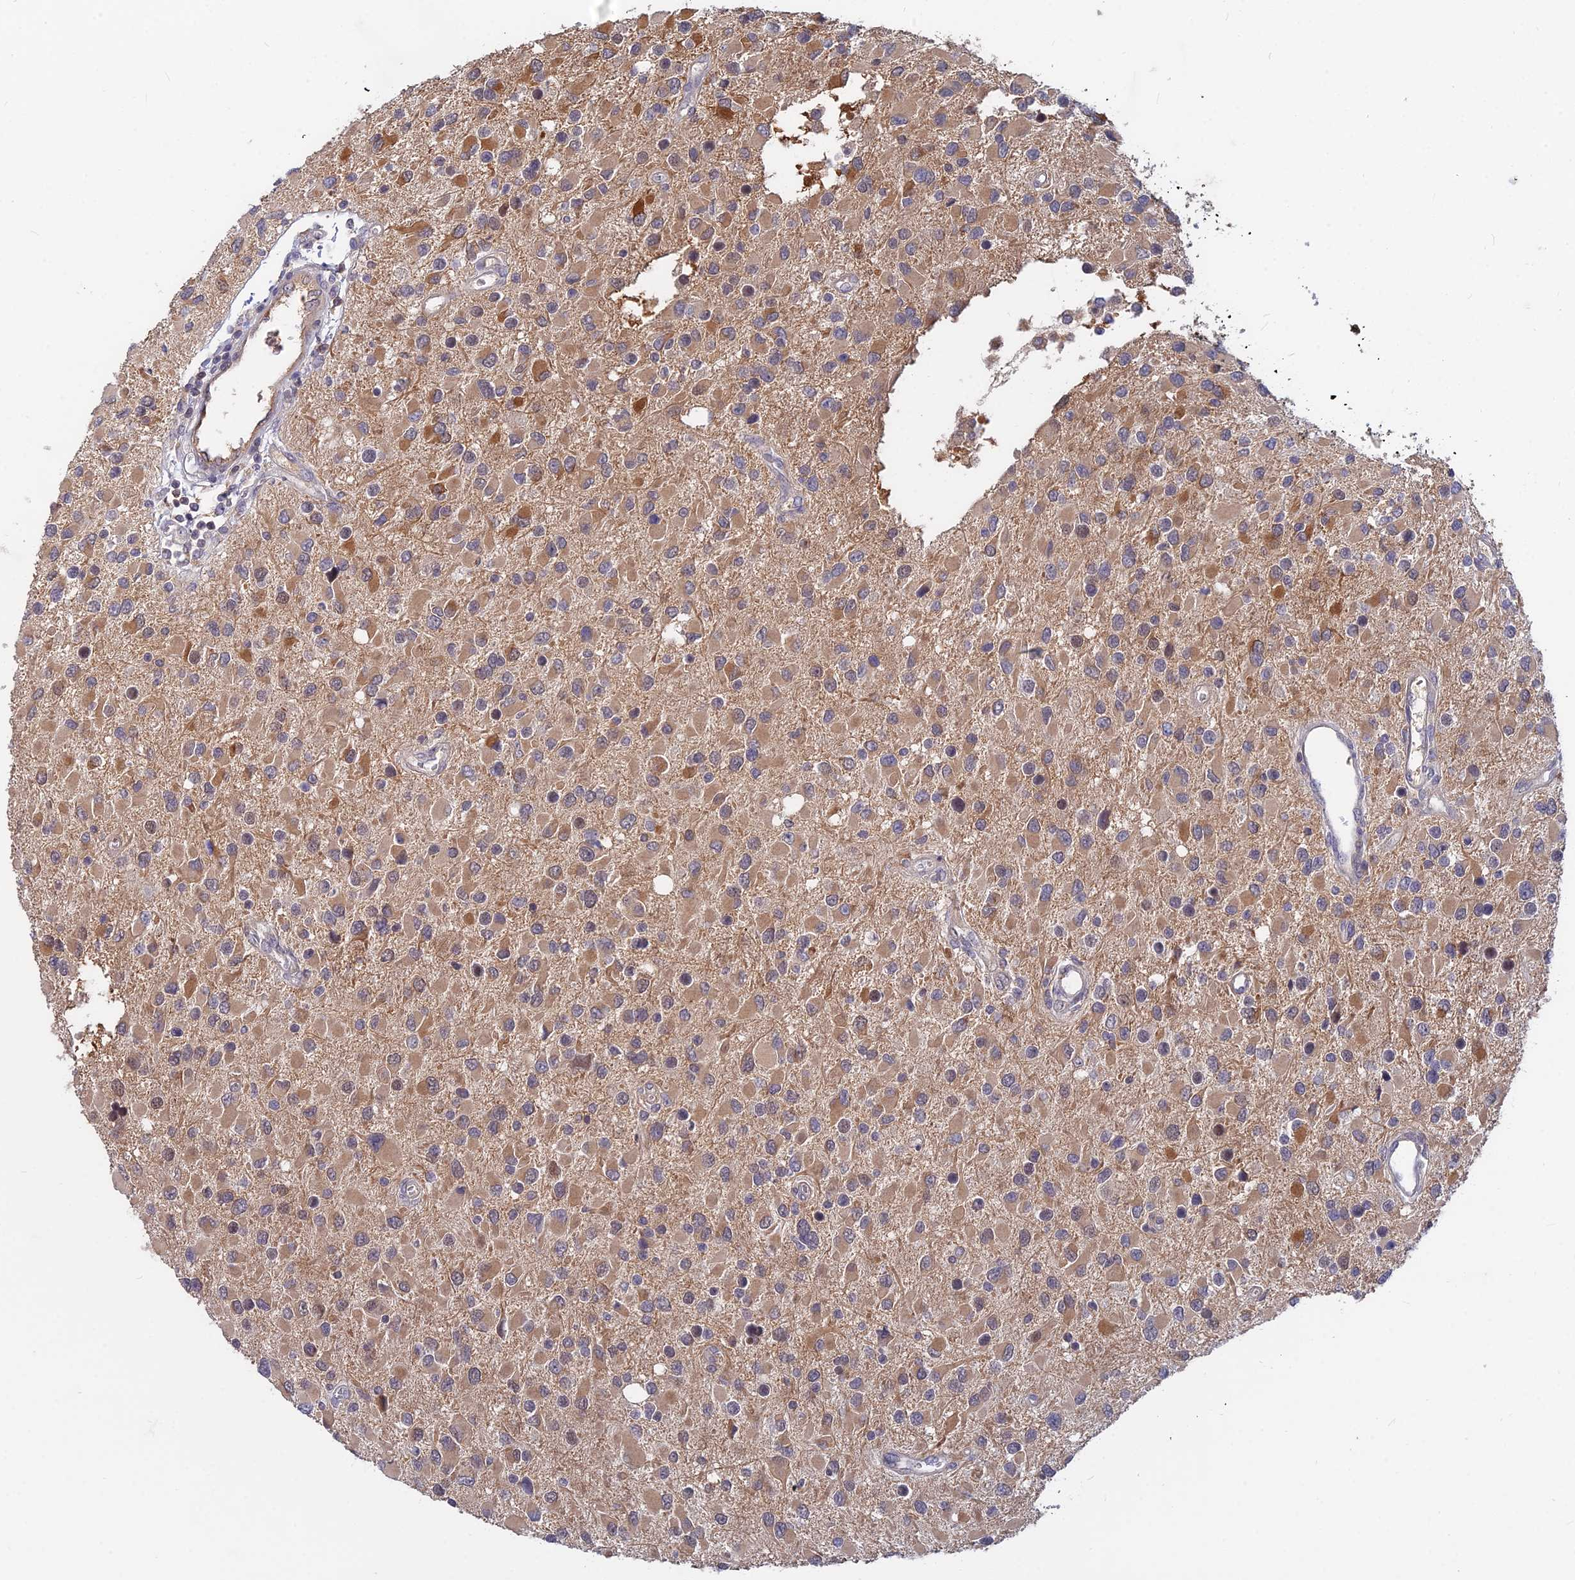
{"staining": {"intensity": "weak", "quantity": "25%-75%", "location": "cytoplasmic/membranous"}, "tissue": "glioma", "cell_type": "Tumor cells", "image_type": "cancer", "snomed": [{"axis": "morphology", "description": "Glioma, malignant, High grade"}, {"axis": "topography", "description": "Brain"}], "caption": "This micrograph shows high-grade glioma (malignant) stained with immunohistochemistry (IHC) to label a protein in brown. The cytoplasmic/membranous of tumor cells show weak positivity for the protein. Nuclei are counter-stained blue.", "gene": "B3GALT4", "patient": {"sex": "male", "age": 53}}